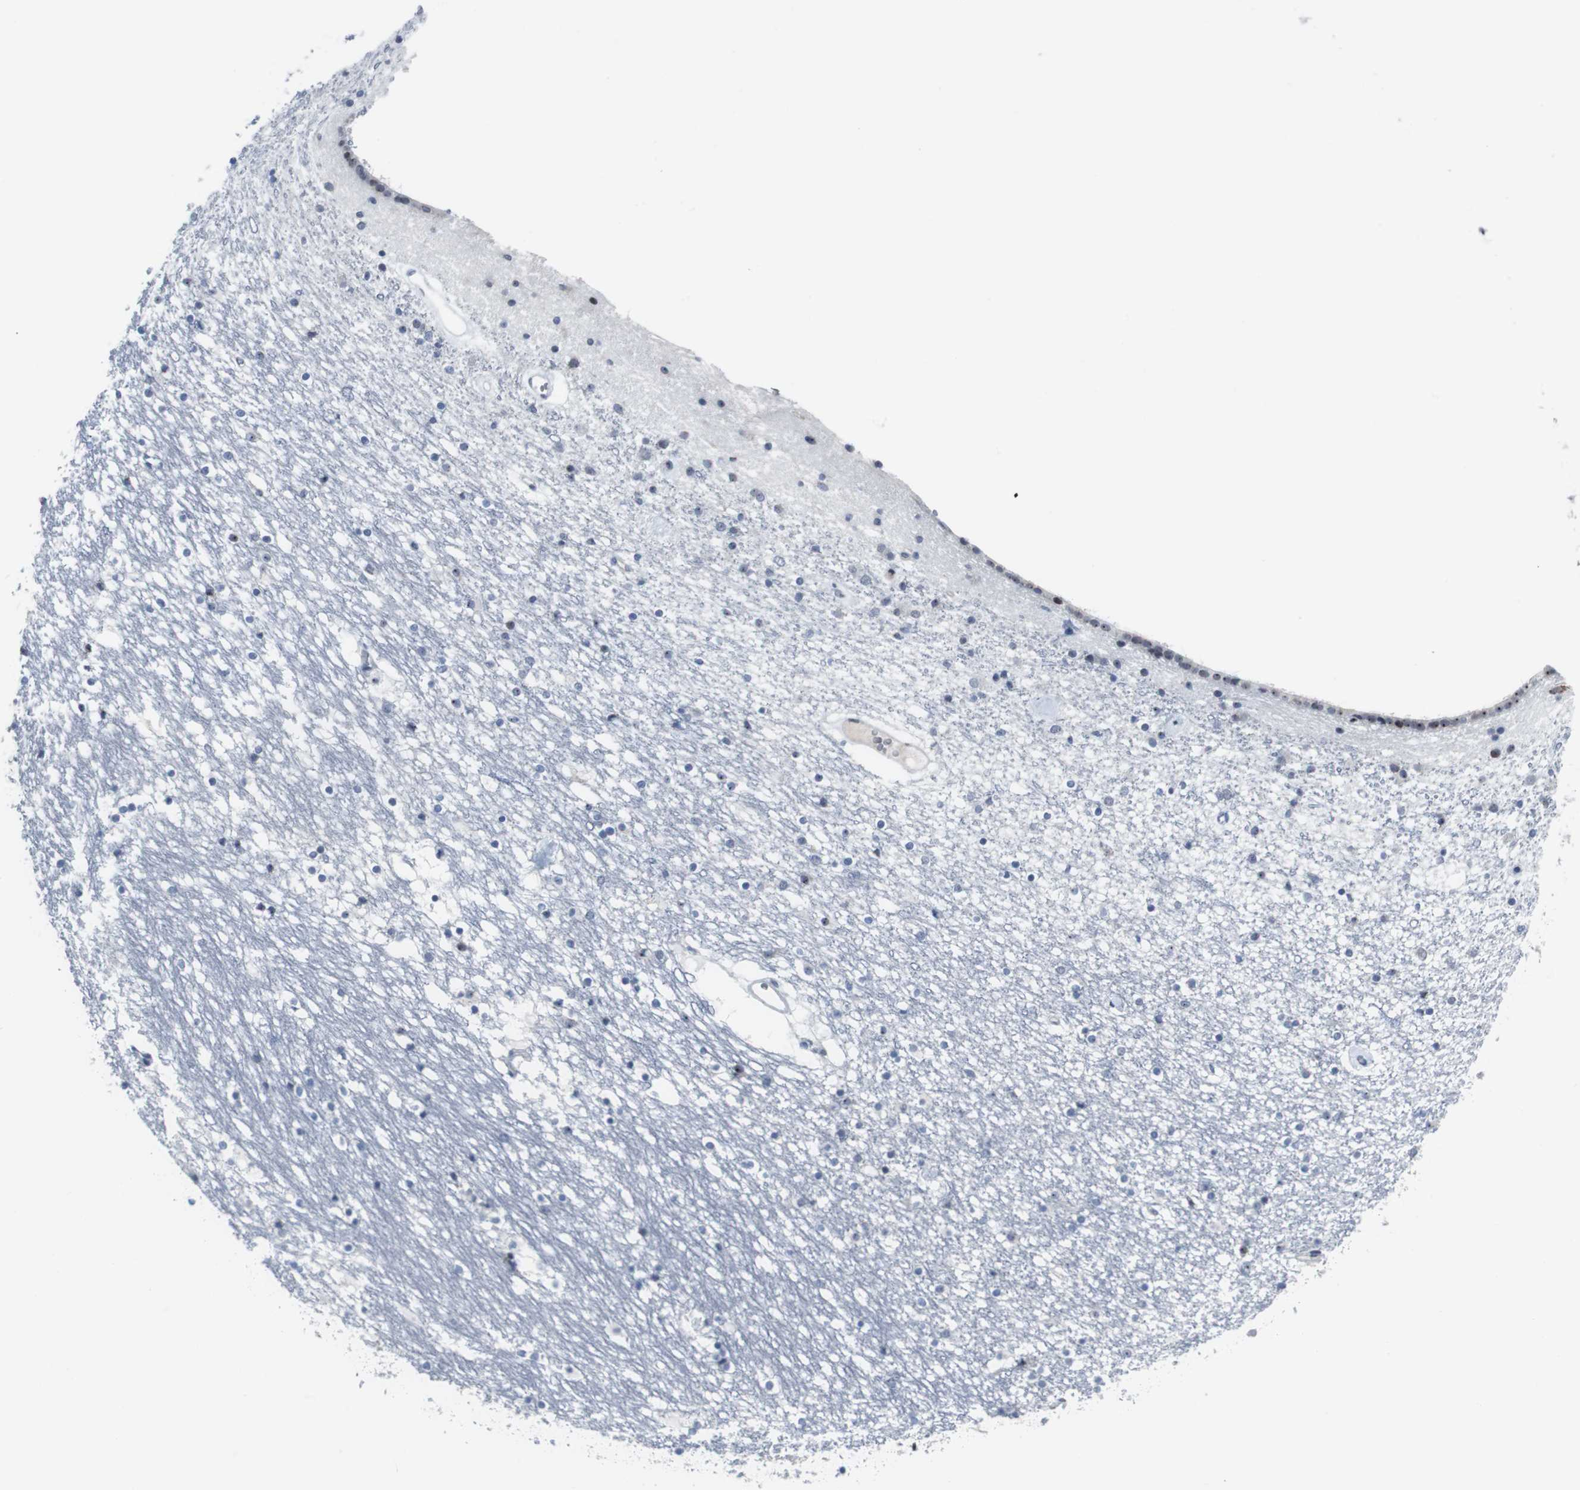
{"staining": {"intensity": "moderate", "quantity": "<25%", "location": "nuclear"}, "tissue": "caudate", "cell_type": "Glial cells", "image_type": "normal", "snomed": [{"axis": "morphology", "description": "Normal tissue, NOS"}, {"axis": "topography", "description": "Lateral ventricle wall"}], "caption": "Brown immunohistochemical staining in benign caudate exhibits moderate nuclear staining in about <25% of glial cells.", "gene": "DOK1", "patient": {"sex": "male", "age": 45}}